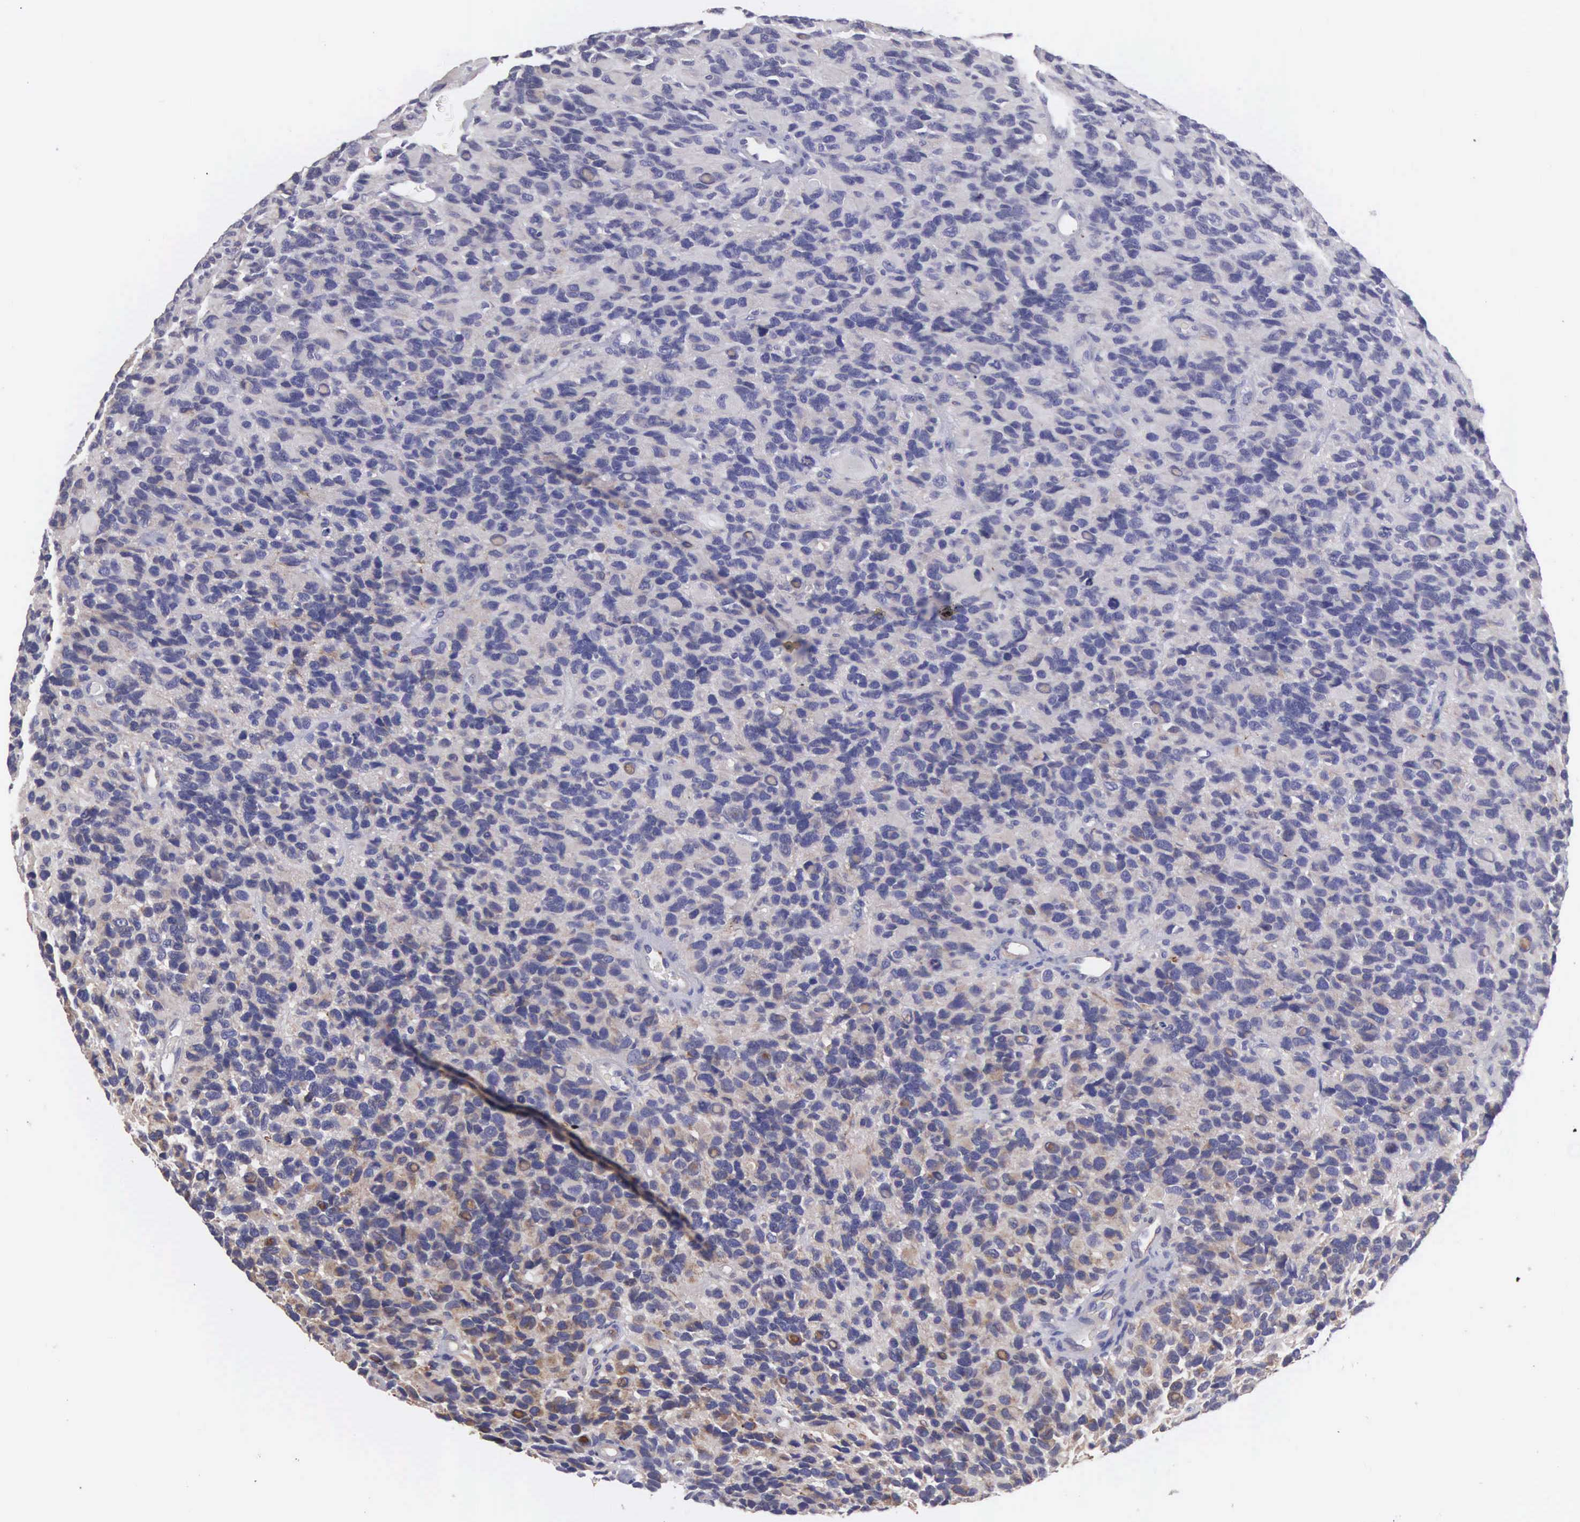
{"staining": {"intensity": "negative", "quantity": "none", "location": "none"}, "tissue": "glioma", "cell_type": "Tumor cells", "image_type": "cancer", "snomed": [{"axis": "morphology", "description": "Glioma, malignant, High grade"}, {"axis": "topography", "description": "Brain"}], "caption": "IHC image of malignant glioma (high-grade) stained for a protein (brown), which displays no positivity in tumor cells.", "gene": "SLITRK4", "patient": {"sex": "male", "age": 77}}